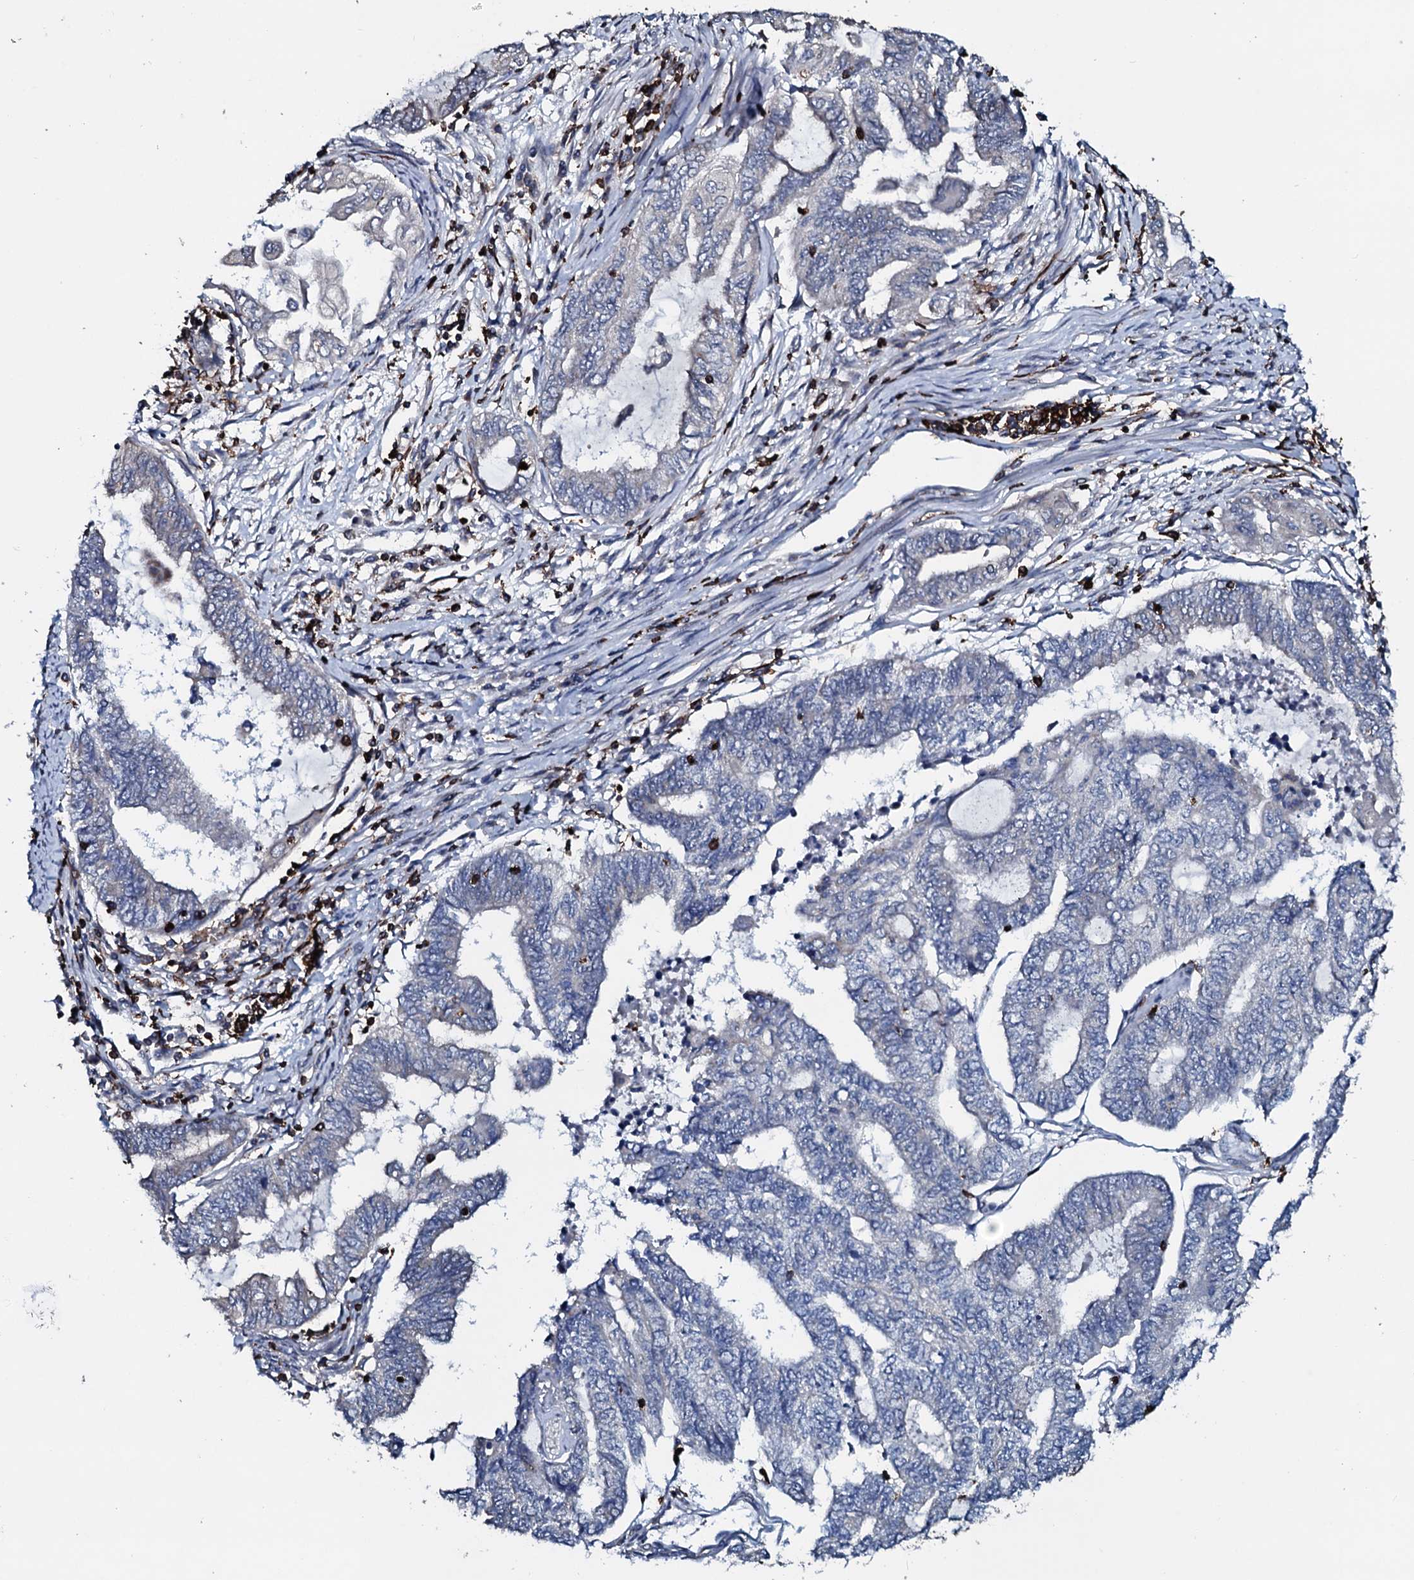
{"staining": {"intensity": "negative", "quantity": "none", "location": "none"}, "tissue": "endometrial cancer", "cell_type": "Tumor cells", "image_type": "cancer", "snomed": [{"axis": "morphology", "description": "Adenocarcinoma, NOS"}, {"axis": "topography", "description": "Uterus"}, {"axis": "topography", "description": "Endometrium"}], "caption": "A histopathology image of adenocarcinoma (endometrial) stained for a protein shows no brown staining in tumor cells. (Stains: DAB (3,3'-diaminobenzidine) immunohistochemistry with hematoxylin counter stain, Microscopy: brightfield microscopy at high magnification).", "gene": "OGFOD2", "patient": {"sex": "female", "age": 70}}